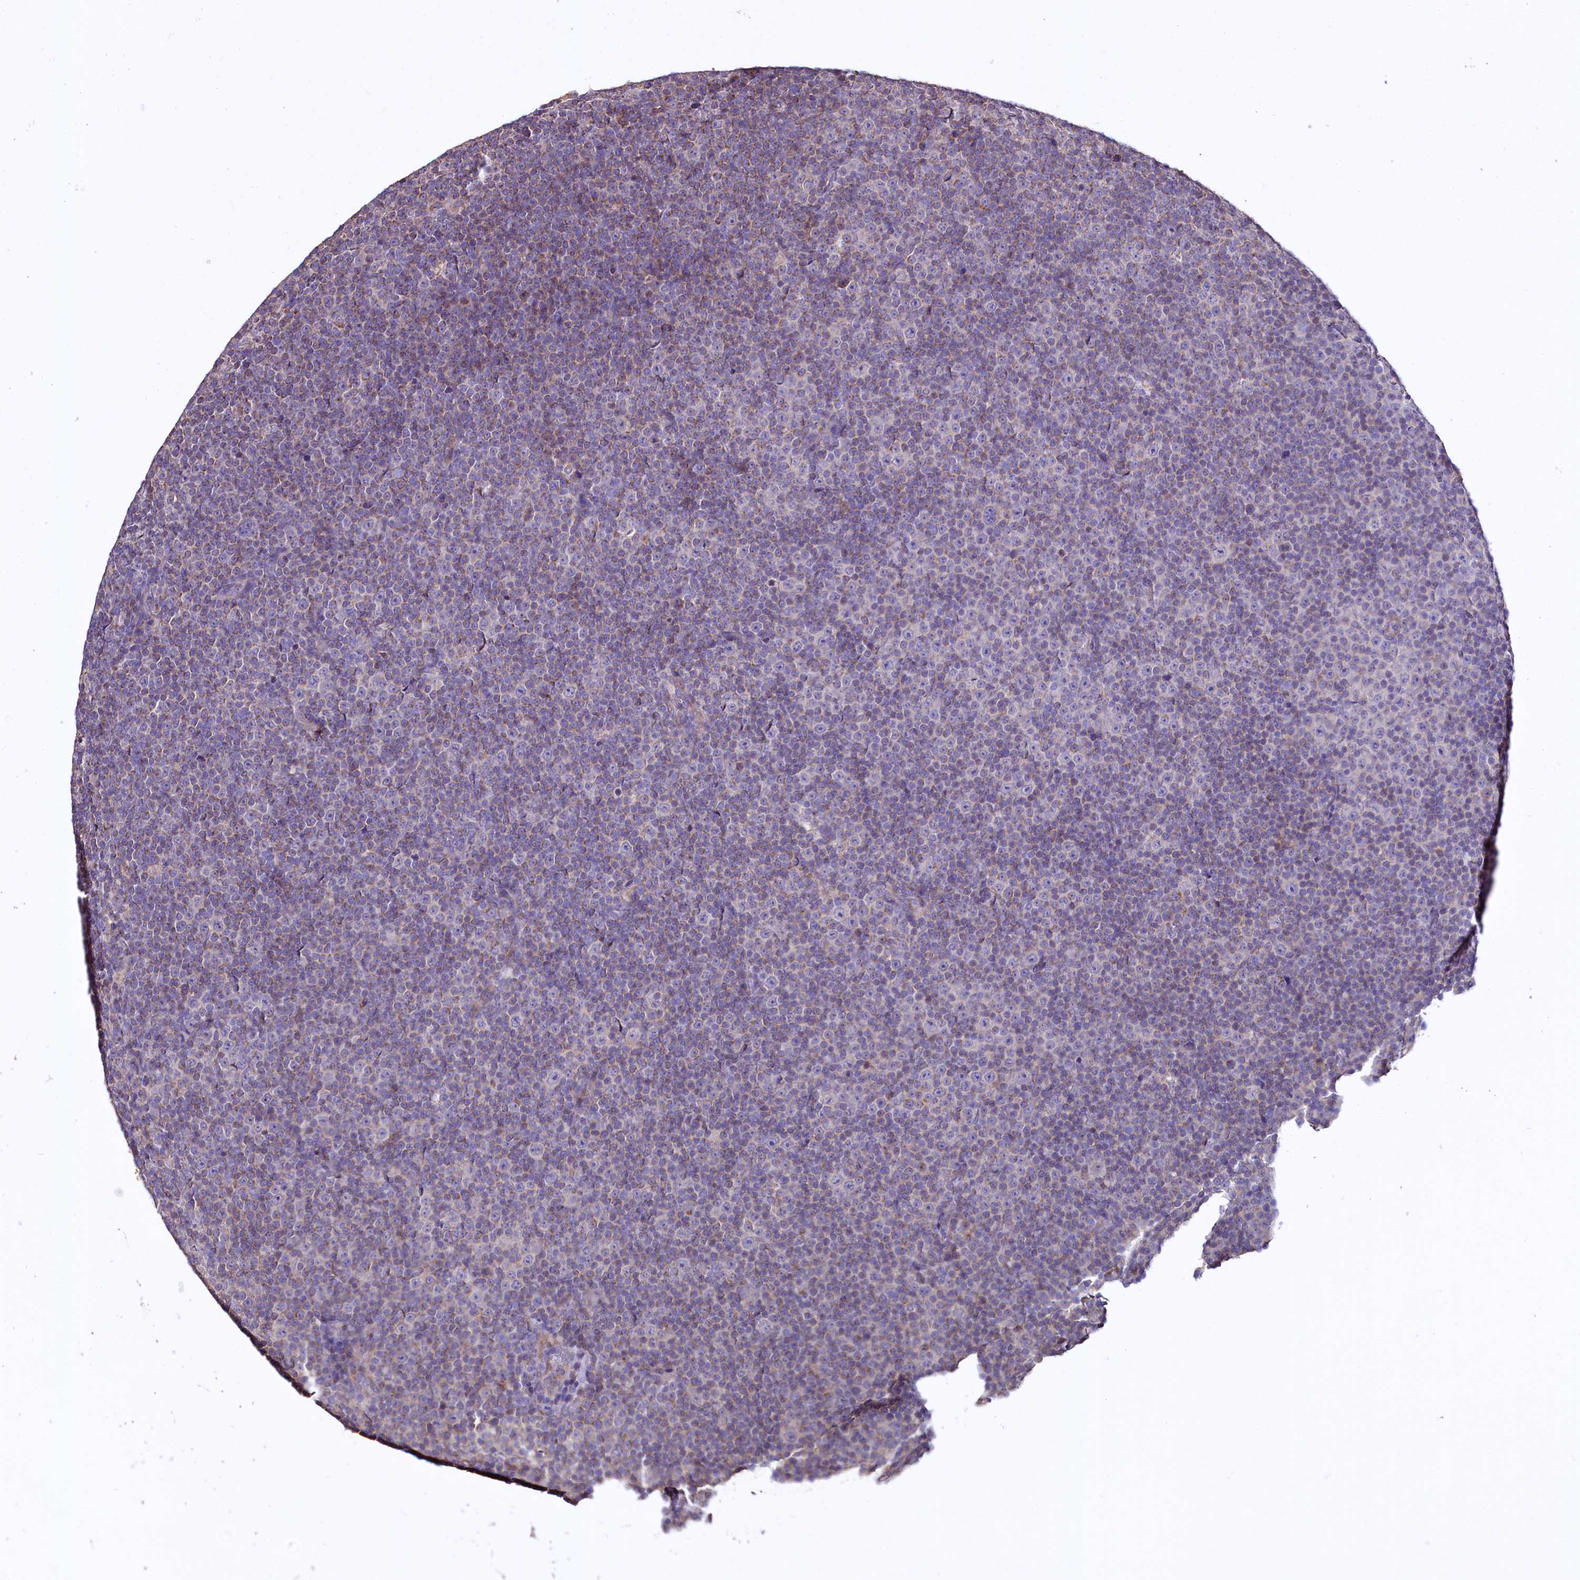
{"staining": {"intensity": "weak", "quantity": "25%-75%", "location": "cytoplasmic/membranous"}, "tissue": "lymphoma", "cell_type": "Tumor cells", "image_type": "cancer", "snomed": [{"axis": "morphology", "description": "Malignant lymphoma, non-Hodgkin's type, Low grade"}, {"axis": "topography", "description": "Lymph node"}], "caption": "IHC of human lymphoma reveals low levels of weak cytoplasmic/membranous staining in about 25%-75% of tumor cells. (Brightfield microscopy of DAB IHC at high magnification).", "gene": "CEP295", "patient": {"sex": "female", "age": 67}}